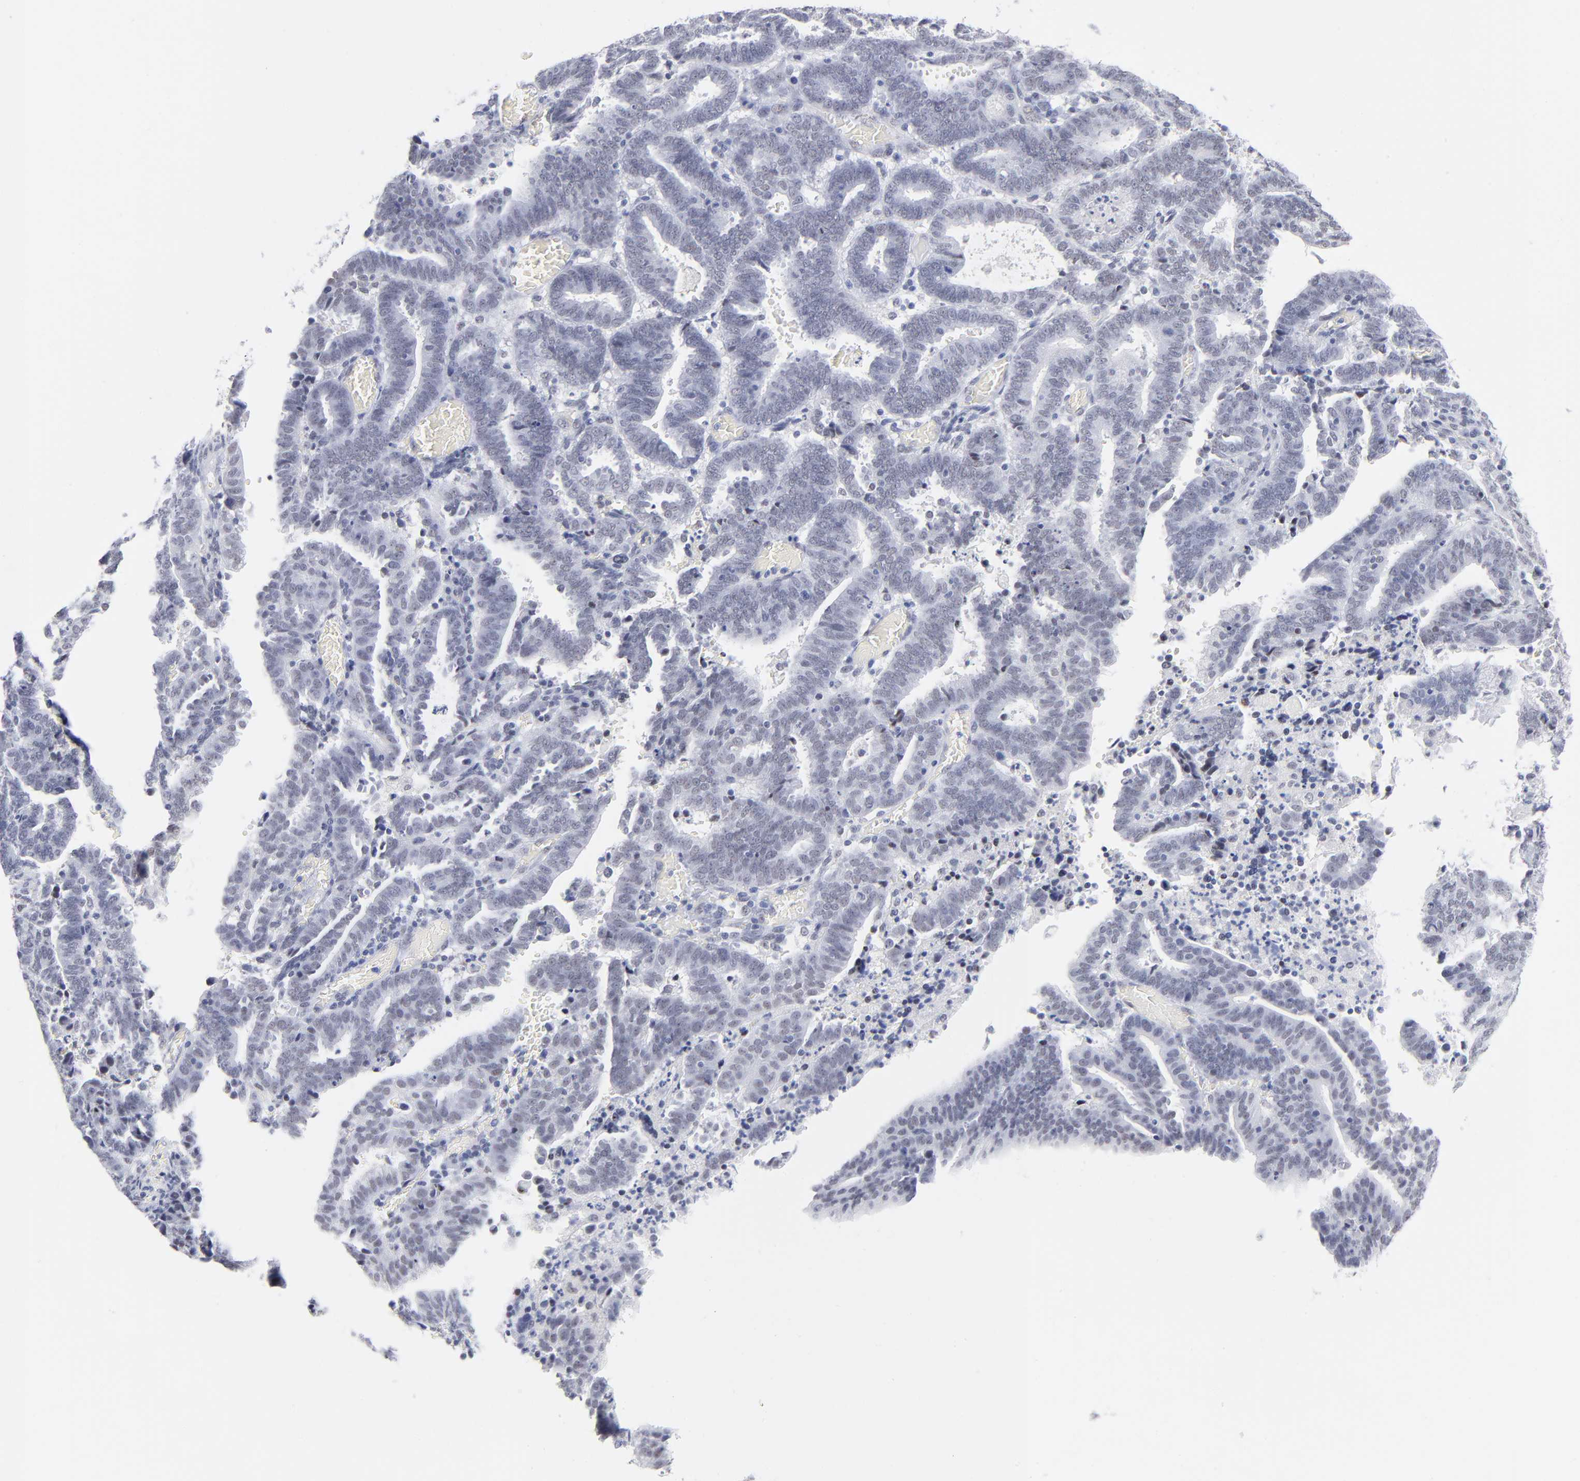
{"staining": {"intensity": "weak", "quantity": "<25%", "location": "nuclear"}, "tissue": "endometrial cancer", "cell_type": "Tumor cells", "image_type": "cancer", "snomed": [{"axis": "morphology", "description": "Adenocarcinoma, NOS"}, {"axis": "topography", "description": "Uterus"}], "caption": "This image is of endometrial adenocarcinoma stained with immunohistochemistry (IHC) to label a protein in brown with the nuclei are counter-stained blue. There is no staining in tumor cells. (DAB immunohistochemistry (IHC) visualized using brightfield microscopy, high magnification).", "gene": "SNRPB", "patient": {"sex": "female", "age": 83}}